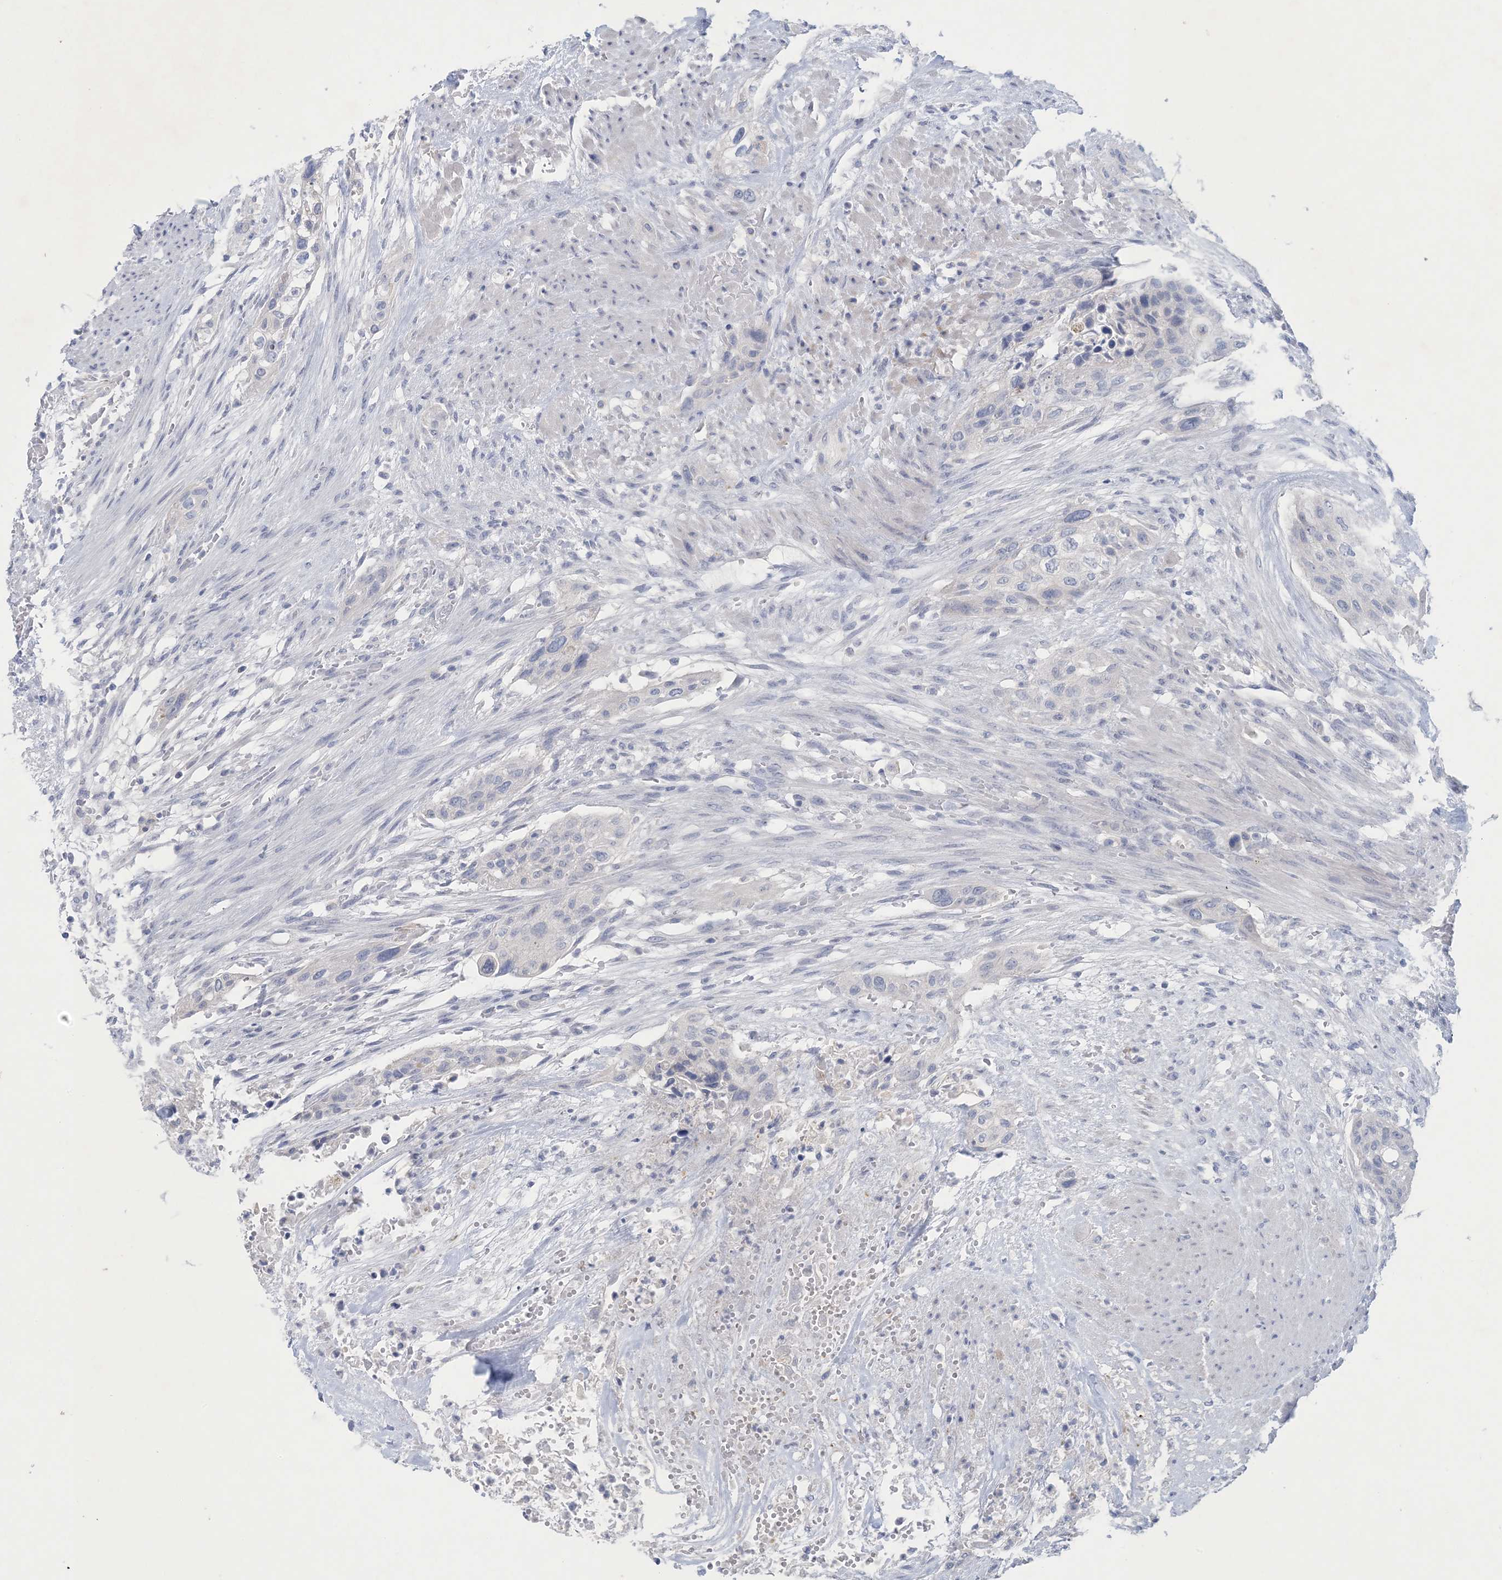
{"staining": {"intensity": "negative", "quantity": "none", "location": "none"}, "tissue": "urothelial cancer", "cell_type": "Tumor cells", "image_type": "cancer", "snomed": [{"axis": "morphology", "description": "Urothelial carcinoma, High grade"}, {"axis": "topography", "description": "Urinary bladder"}], "caption": "A micrograph of high-grade urothelial carcinoma stained for a protein reveals no brown staining in tumor cells.", "gene": "GABRG1", "patient": {"sex": "male", "age": 35}}